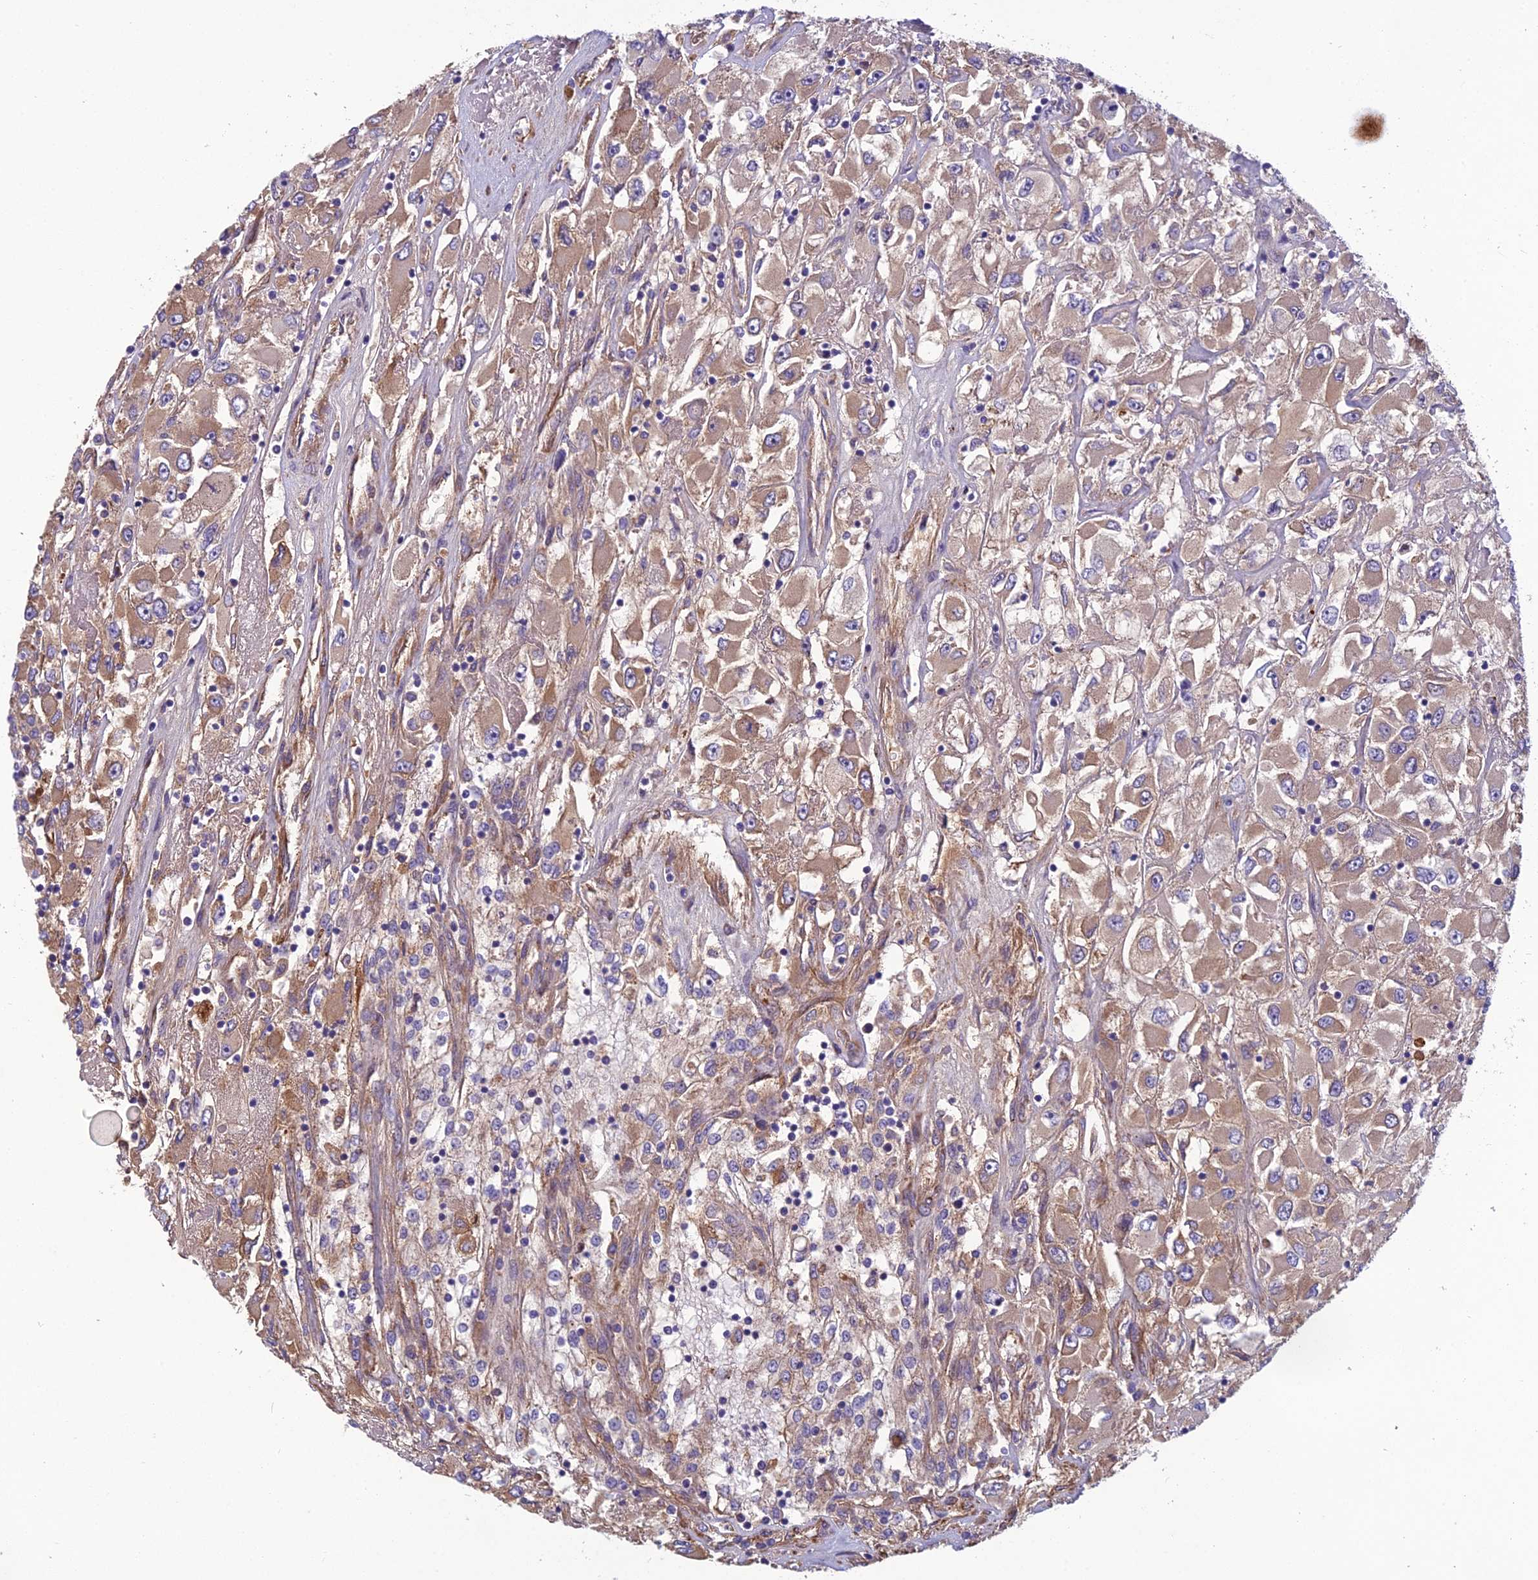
{"staining": {"intensity": "moderate", "quantity": ">75%", "location": "cytoplasmic/membranous"}, "tissue": "renal cancer", "cell_type": "Tumor cells", "image_type": "cancer", "snomed": [{"axis": "morphology", "description": "Adenocarcinoma, NOS"}, {"axis": "topography", "description": "Kidney"}], "caption": "Immunohistochemistry micrograph of human adenocarcinoma (renal) stained for a protein (brown), which shows medium levels of moderate cytoplasmic/membranous positivity in approximately >75% of tumor cells.", "gene": "SPDL1", "patient": {"sex": "female", "age": 52}}